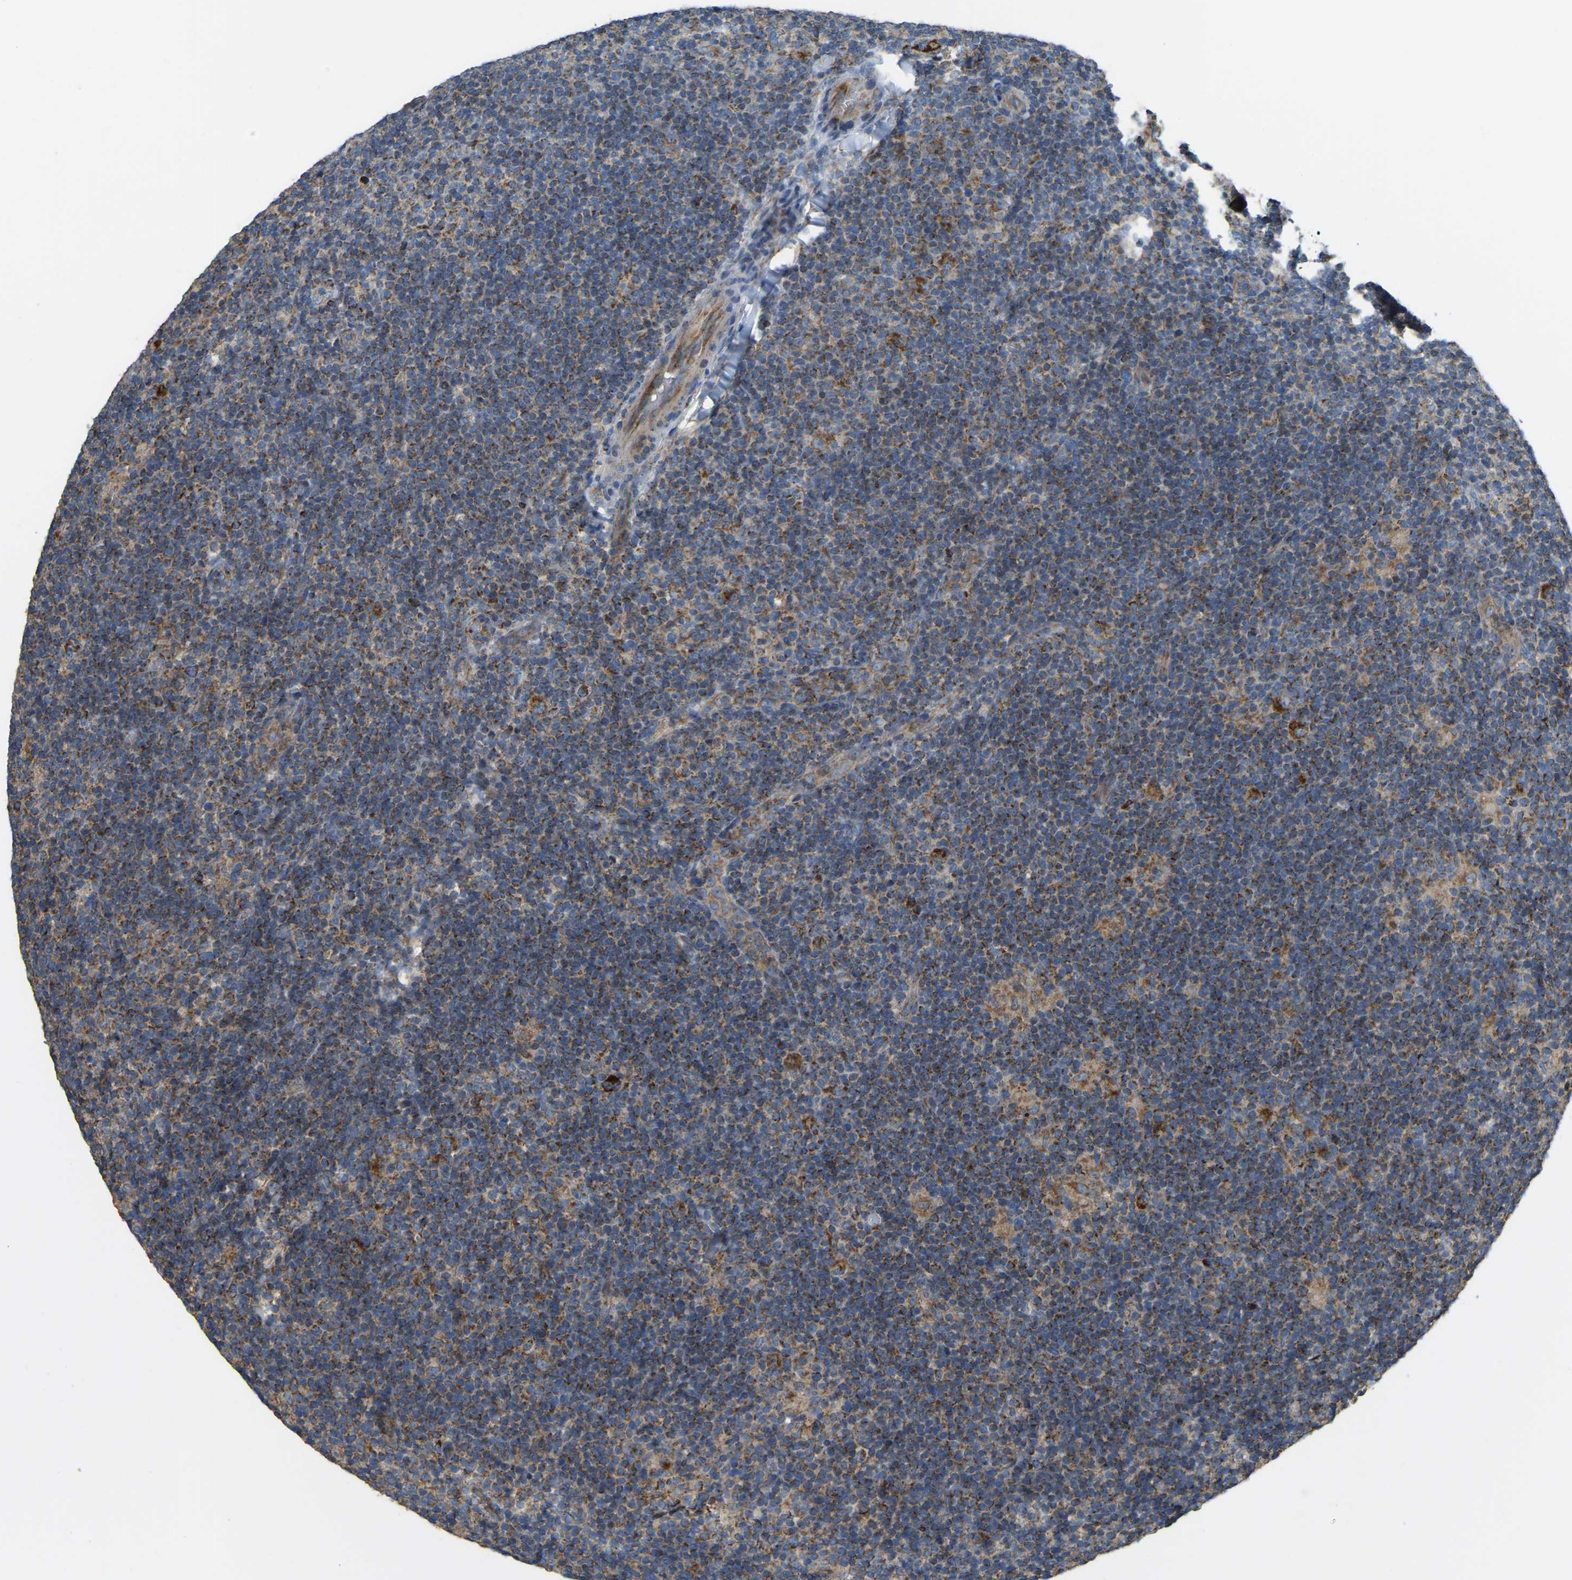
{"staining": {"intensity": "strong", "quantity": ">75%", "location": "cytoplasmic/membranous"}, "tissue": "lymphoma", "cell_type": "Tumor cells", "image_type": "cancer", "snomed": [{"axis": "morphology", "description": "Hodgkin's disease, NOS"}, {"axis": "topography", "description": "Lymph node"}], "caption": "Immunohistochemistry (IHC) of human lymphoma shows high levels of strong cytoplasmic/membranous positivity in about >75% of tumor cells.", "gene": "PSMD7", "patient": {"sex": "female", "age": 57}}